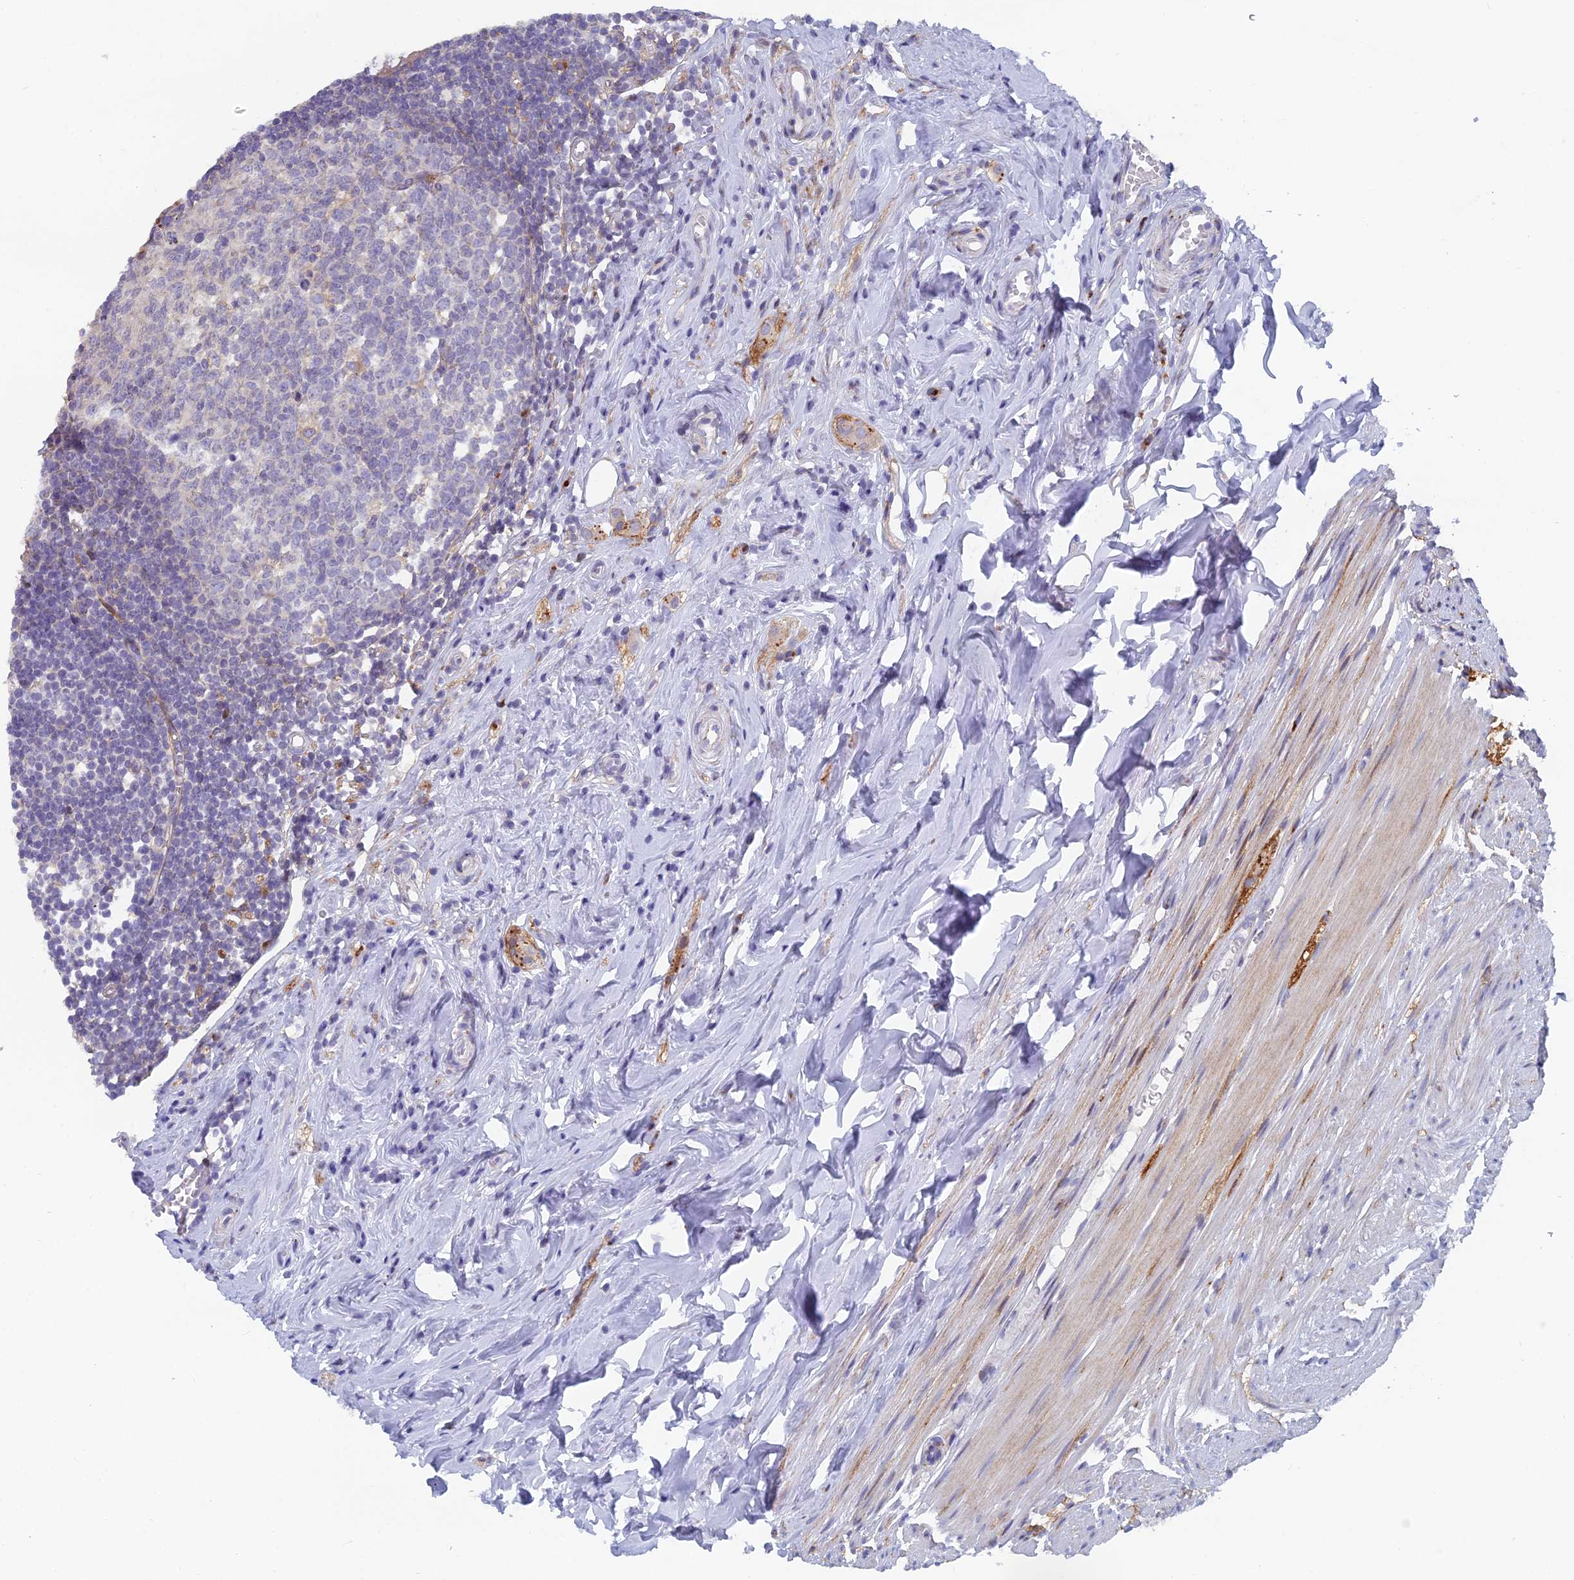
{"staining": {"intensity": "moderate", "quantity": "<25%", "location": "cytoplasmic/membranous"}, "tissue": "appendix", "cell_type": "Glandular cells", "image_type": "normal", "snomed": [{"axis": "morphology", "description": "Normal tissue, NOS"}, {"axis": "topography", "description": "Appendix"}], "caption": "Glandular cells demonstrate low levels of moderate cytoplasmic/membranous expression in approximately <25% of cells in benign appendix. (IHC, brightfield microscopy, high magnification).", "gene": "B9D2", "patient": {"sex": "female", "age": 51}}